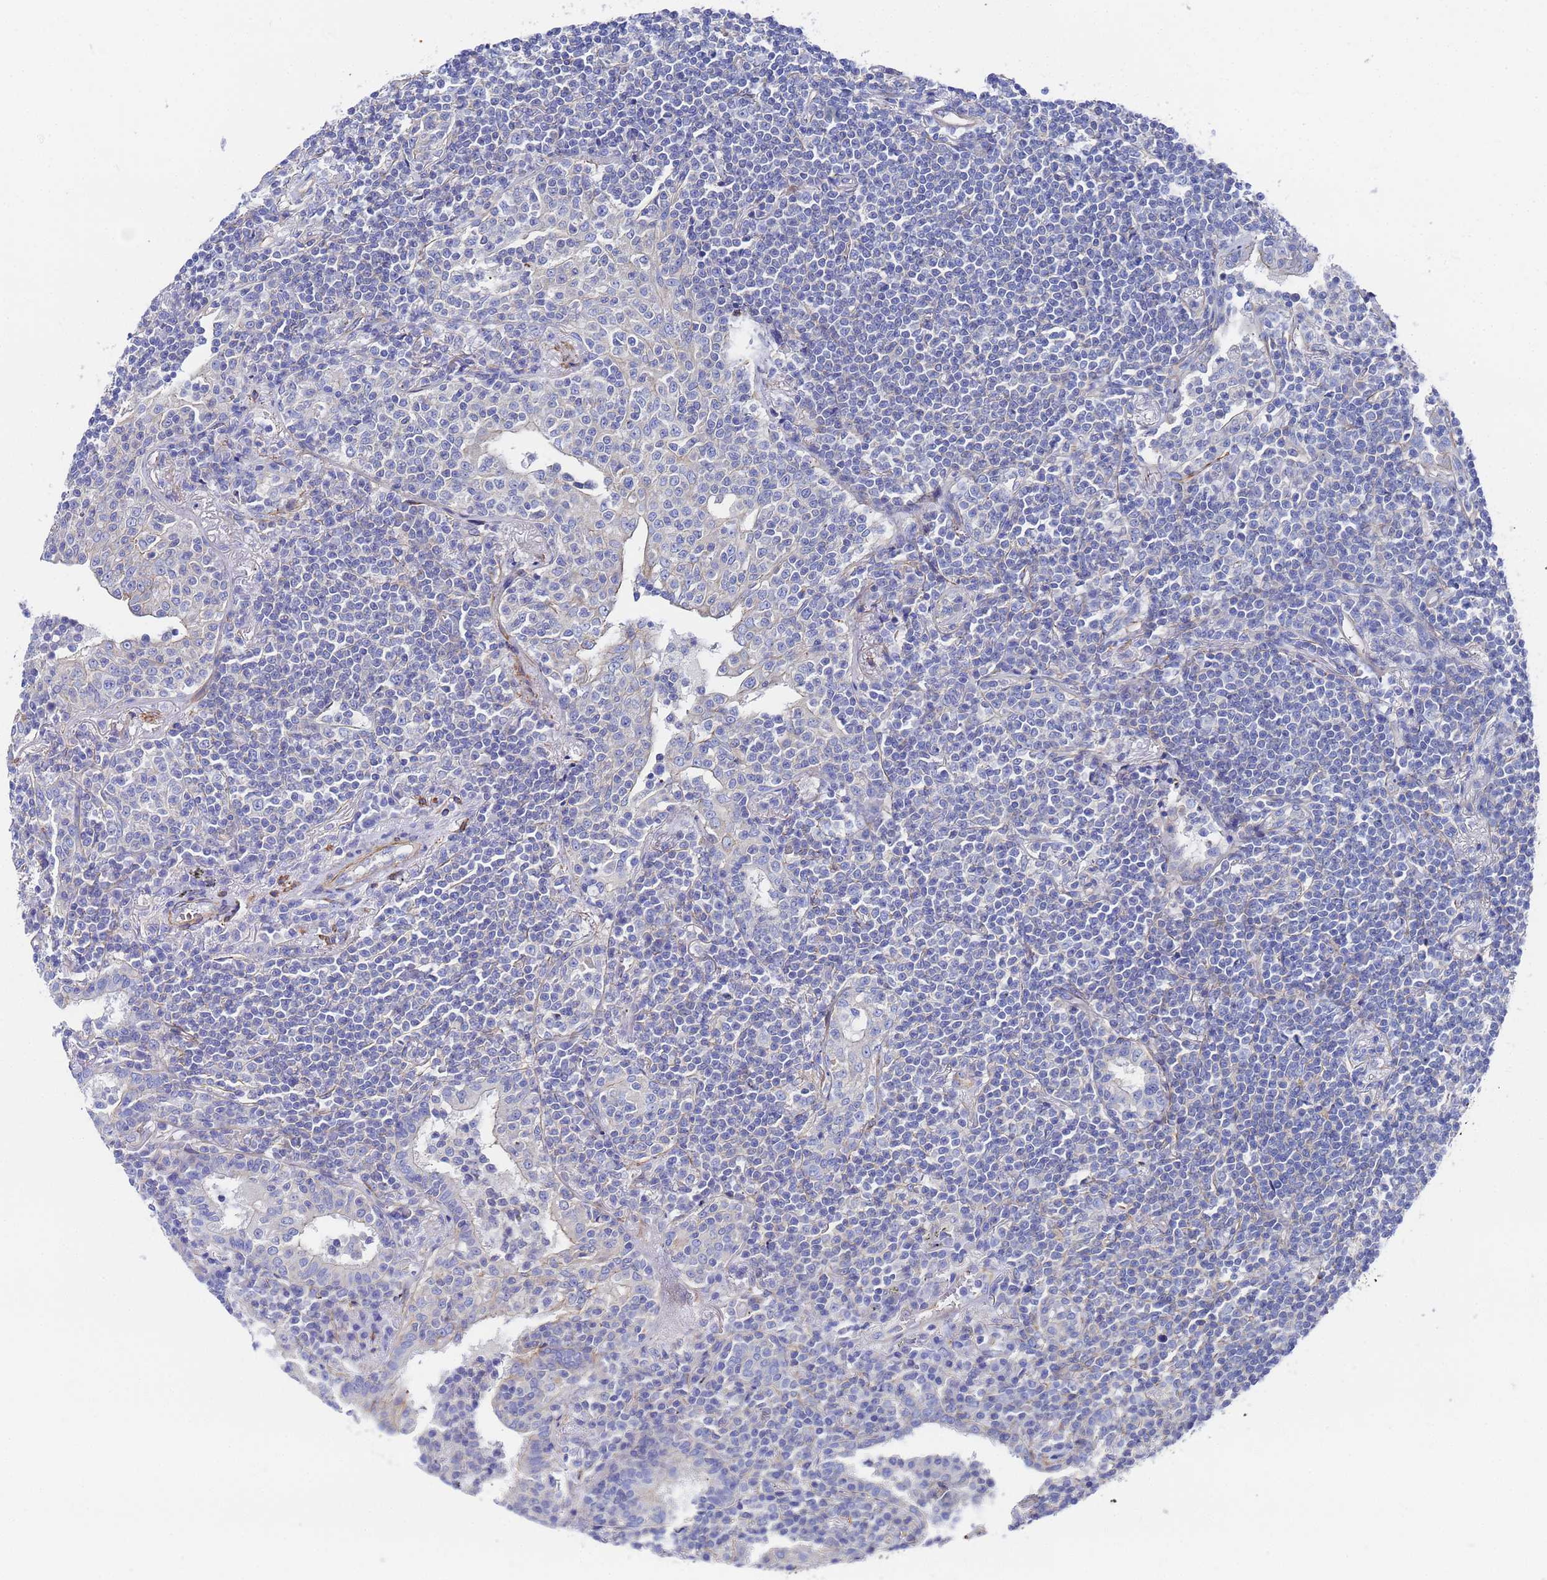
{"staining": {"intensity": "negative", "quantity": "none", "location": "none"}, "tissue": "lymphoma", "cell_type": "Tumor cells", "image_type": "cancer", "snomed": [{"axis": "morphology", "description": "Malignant lymphoma, non-Hodgkin's type, Low grade"}, {"axis": "topography", "description": "Lung"}], "caption": "Immunohistochemical staining of human low-grade malignant lymphoma, non-Hodgkin's type exhibits no significant positivity in tumor cells.", "gene": "RAB39B", "patient": {"sex": "female", "age": 71}}